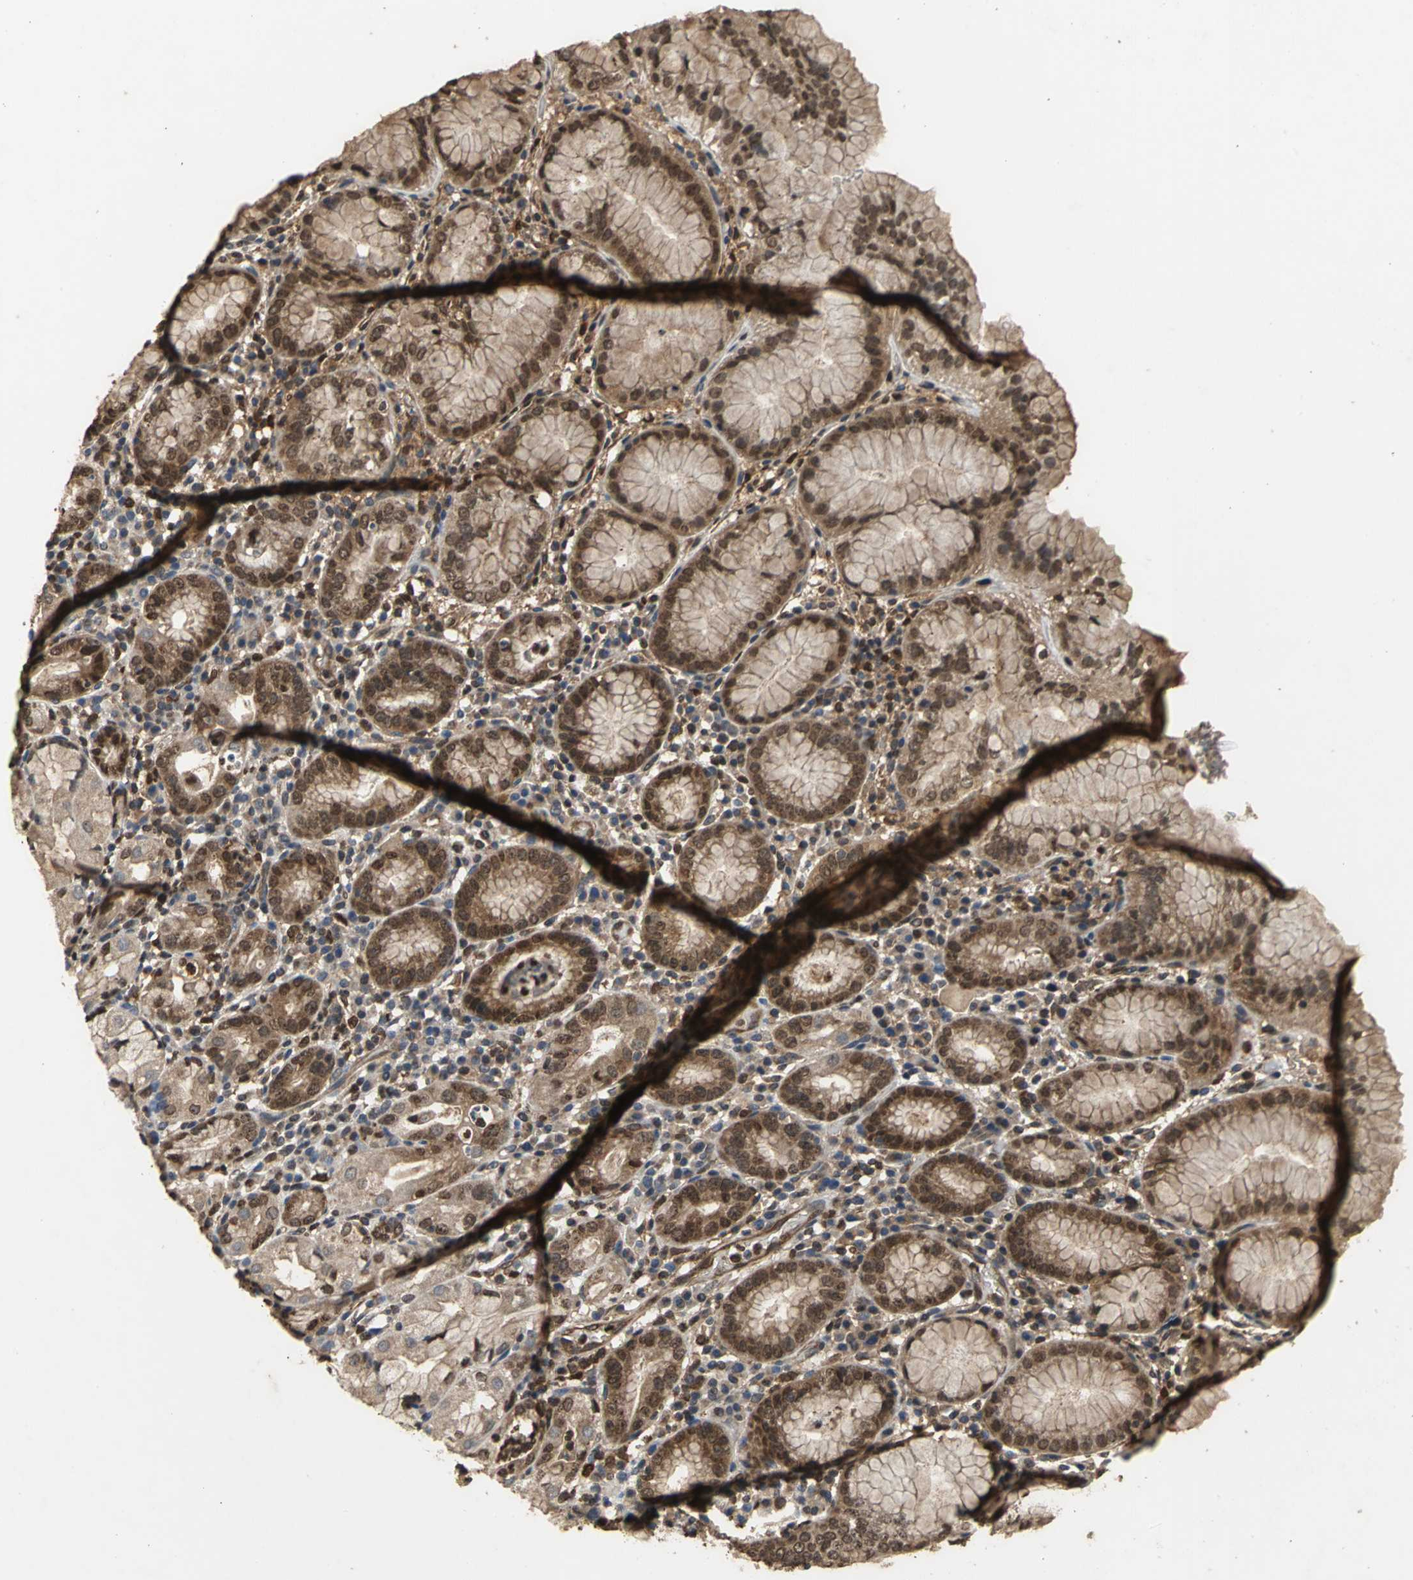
{"staining": {"intensity": "moderate", "quantity": ">75%", "location": "cytoplasmic/membranous,nuclear"}, "tissue": "stomach", "cell_type": "Glandular cells", "image_type": "normal", "snomed": [{"axis": "morphology", "description": "Normal tissue, NOS"}, {"axis": "topography", "description": "Stomach"}, {"axis": "topography", "description": "Stomach, lower"}], "caption": "A brown stain shows moderate cytoplasmic/membranous,nuclear positivity of a protein in glandular cells of unremarkable stomach. The protein is shown in brown color, while the nuclei are stained blue.", "gene": "AHR", "patient": {"sex": "female", "age": 75}}